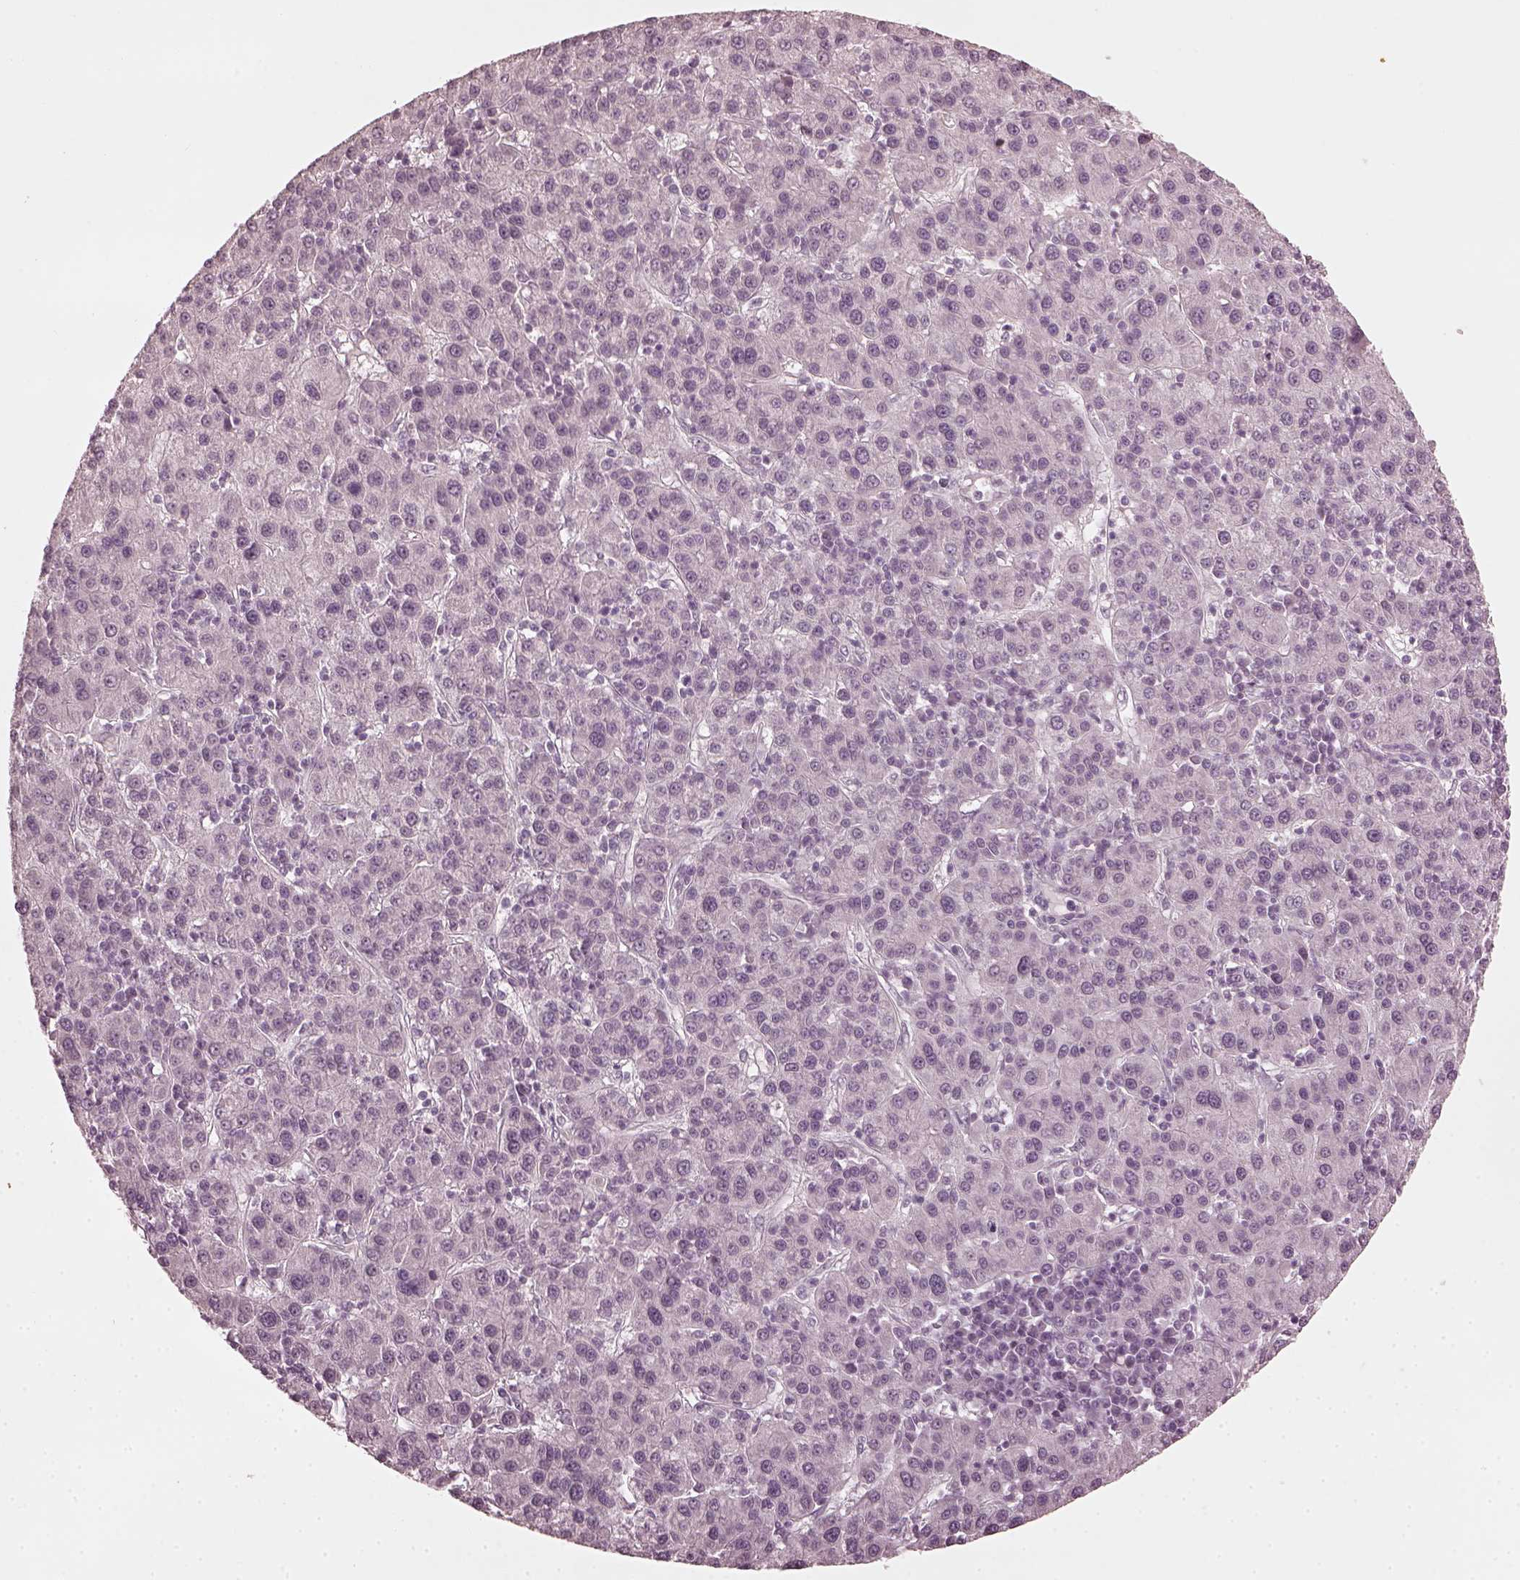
{"staining": {"intensity": "negative", "quantity": "none", "location": "none"}, "tissue": "liver cancer", "cell_type": "Tumor cells", "image_type": "cancer", "snomed": [{"axis": "morphology", "description": "Carcinoma, Hepatocellular, NOS"}, {"axis": "topography", "description": "Liver"}], "caption": "DAB immunohistochemical staining of human liver cancer shows no significant staining in tumor cells. (DAB (3,3'-diaminobenzidine) immunohistochemistry (IHC), high magnification).", "gene": "CCDC170", "patient": {"sex": "female", "age": 60}}